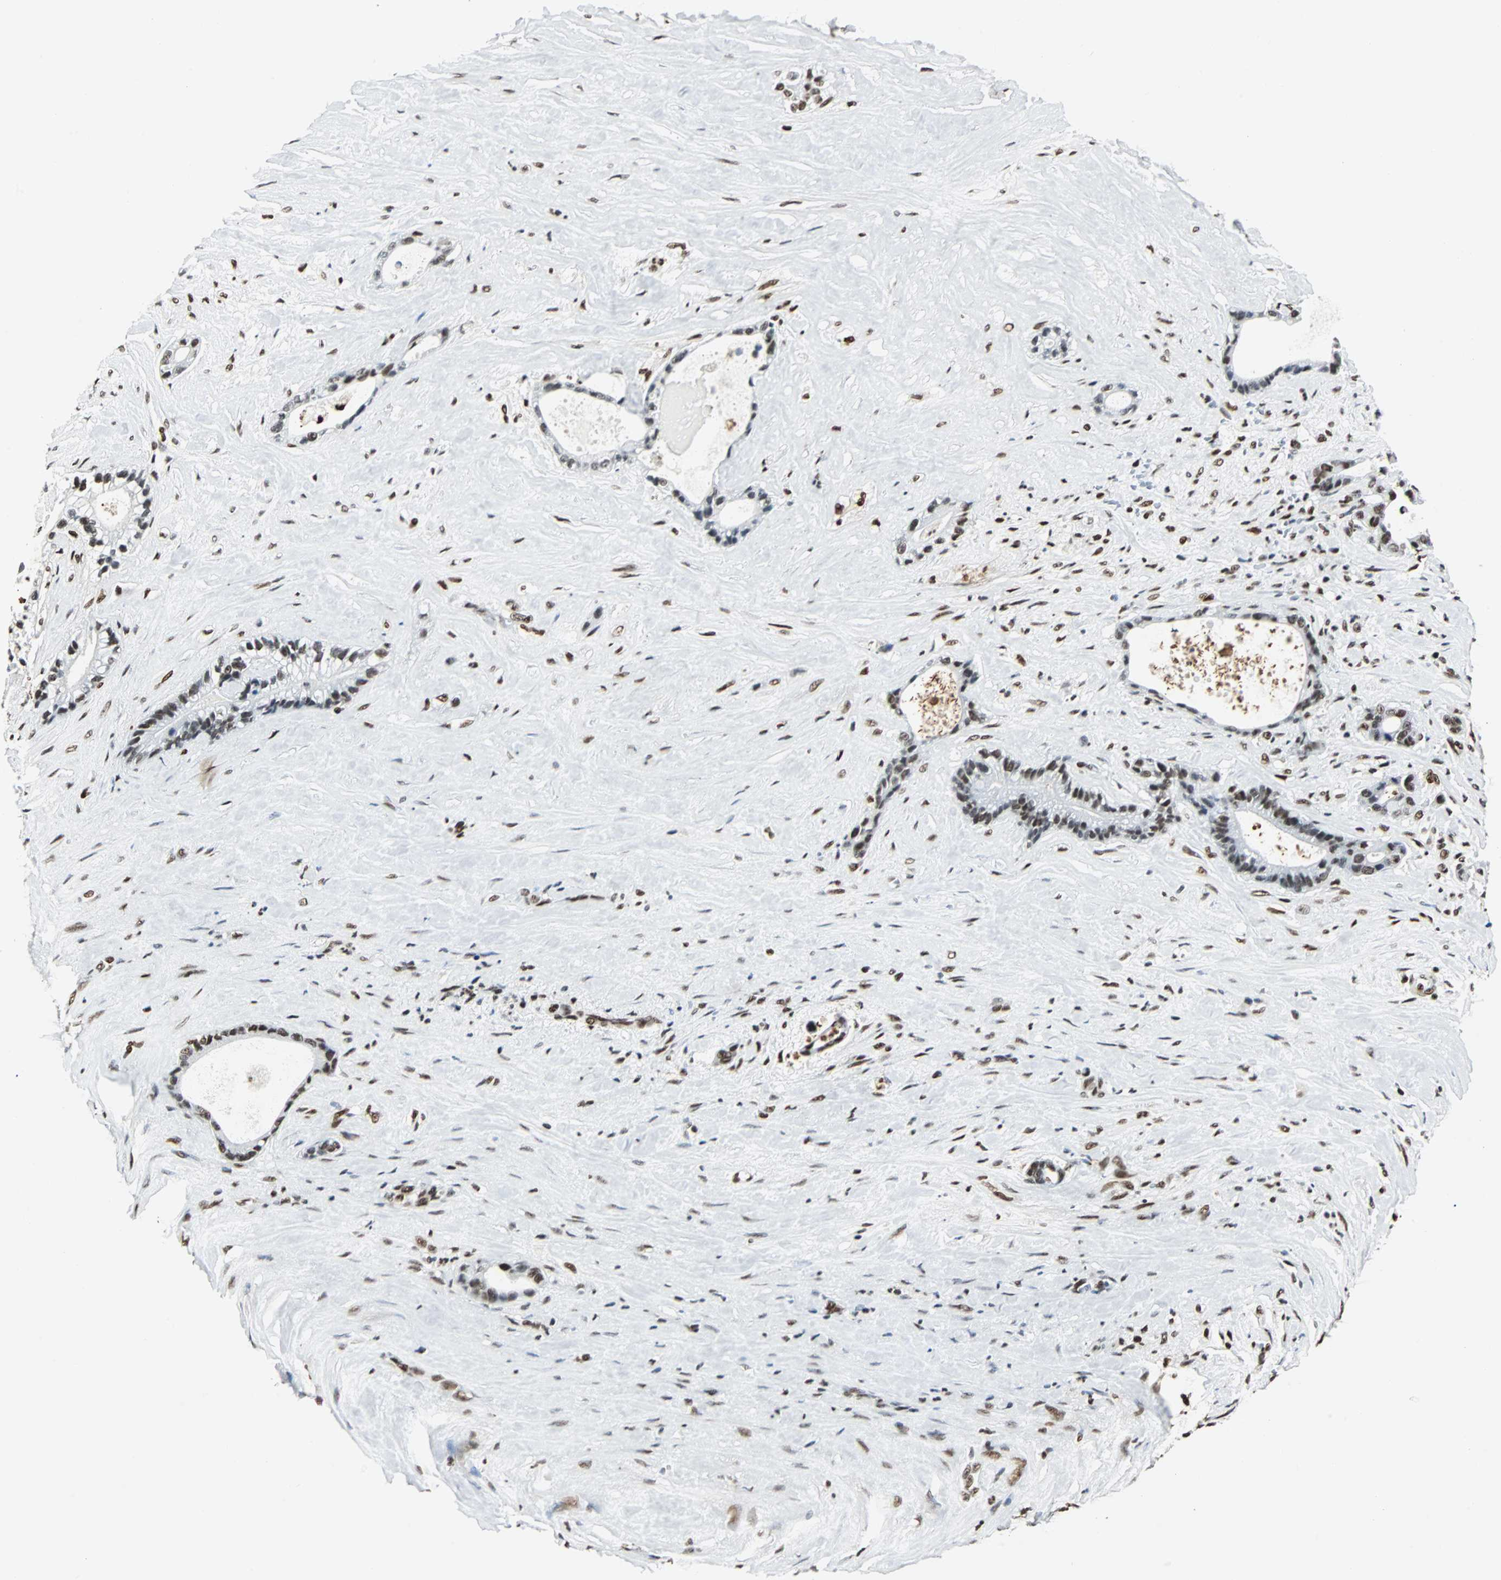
{"staining": {"intensity": "strong", "quantity": ">75%", "location": "nuclear"}, "tissue": "liver cancer", "cell_type": "Tumor cells", "image_type": "cancer", "snomed": [{"axis": "morphology", "description": "Cholangiocarcinoma"}, {"axis": "topography", "description": "Liver"}], "caption": "This is an image of IHC staining of liver cancer (cholangiocarcinoma), which shows strong expression in the nuclear of tumor cells.", "gene": "XRCC4", "patient": {"sex": "female", "age": 55}}